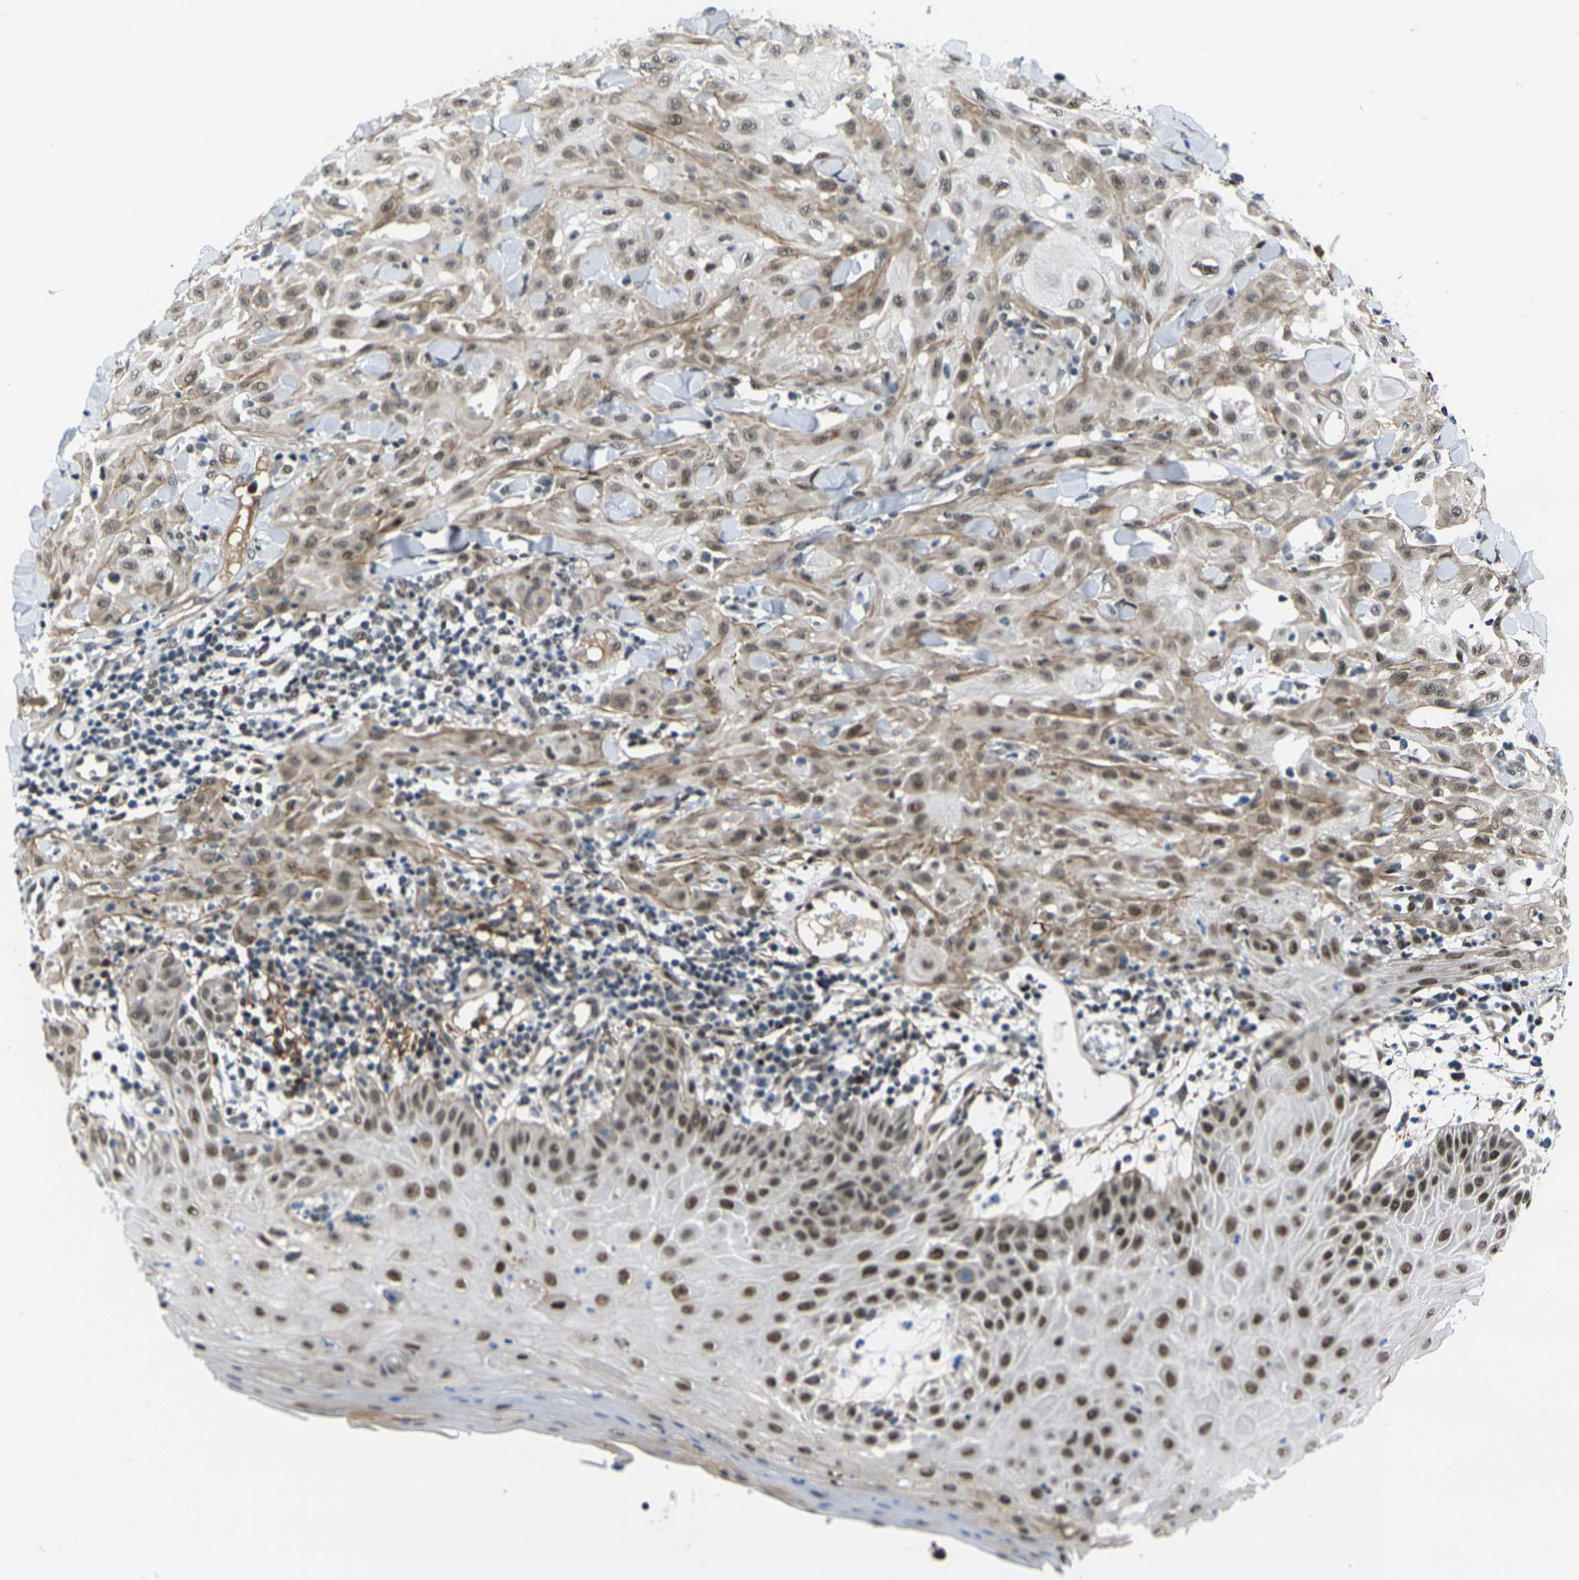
{"staining": {"intensity": "moderate", "quantity": ">75%", "location": "cytoplasmic/membranous,nuclear"}, "tissue": "skin cancer", "cell_type": "Tumor cells", "image_type": "cancer", "snomed": [{"axis": "morphology", "description": "Squamous cell carcinoma, NOS"}, {"axis": "topography", "description": "Skin"}], "caption": "Protein expression analysis of skin cancer (squamous cell carcinoma) displays moderate cytoplasmic/membranous and nuclear staining in approximately >75% of tumor cells. (Brightfield microscopy of DAB IHC at high magnification).", "gene": "RBM7", "patient": {"sex": "male", "age": 24}}